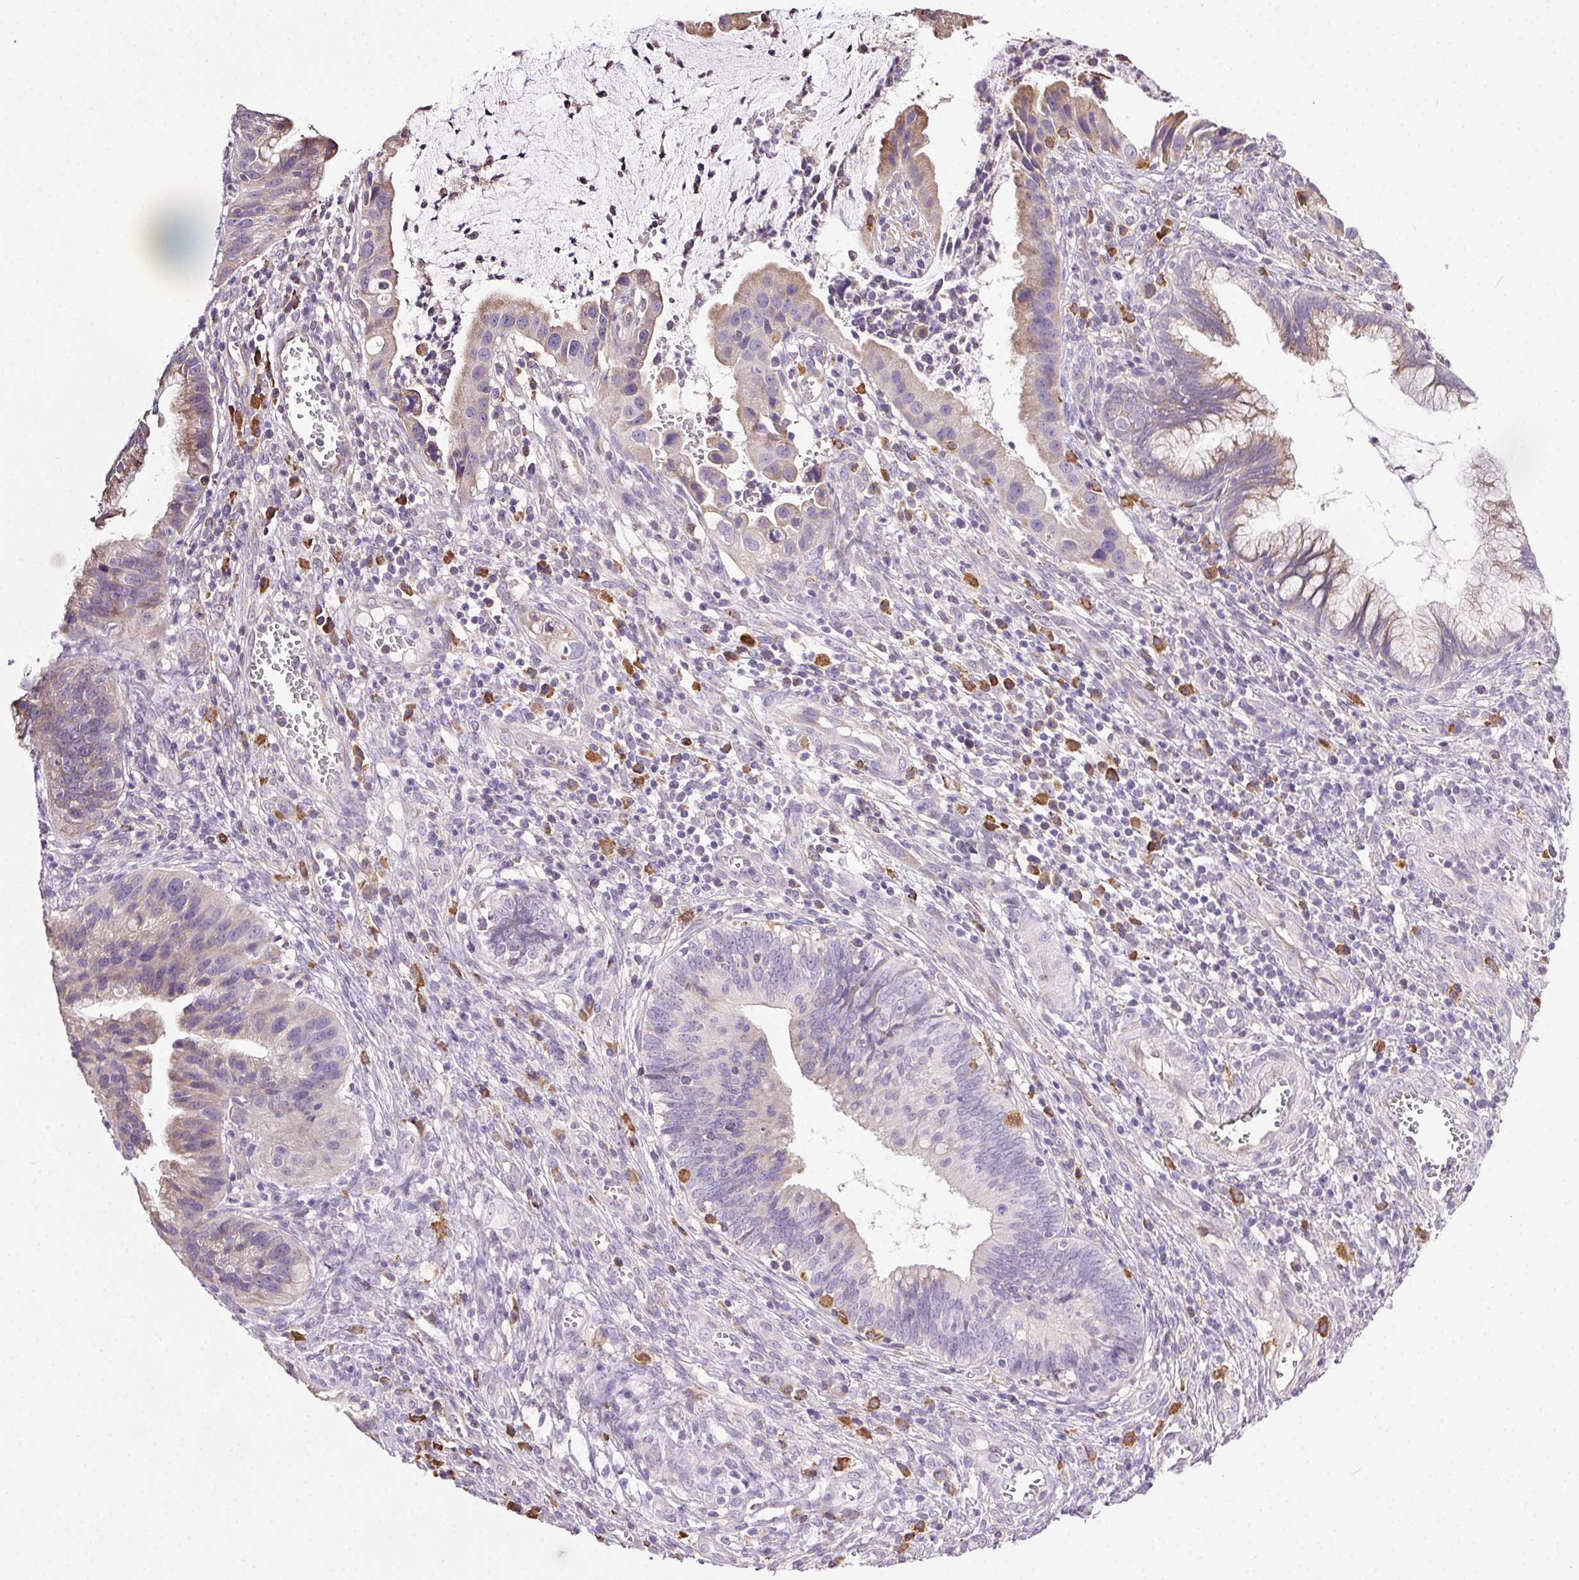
{"staining": {"intensity": "weak", "quantity": "25%-75%", "location": "cytoplasmic/membranous"}, "tissue": "cervical cancer", "cell_type": "Tumor cells", "image_type": "cancer", "snomed": [{"axis": "morphology", "description": "Adenocarcinoma, NOS"}, {"axis": "topography", "description": "Cervix"}], "caption": "Immunohistochemistry staining of cervical adenocarcinoma, which demonstrates low levels of weak cytoplasmic/membranous staining in approximately 25%-75% of tumor cells indicating weak cytoplasmic/membranous protein expression. The staining was performed using DAB (brown) for protein detection and nuclei were counterstained in hematoxylin (blue).", "gene": "SNX31", "patient": {"sex": "female", "age": 34}}